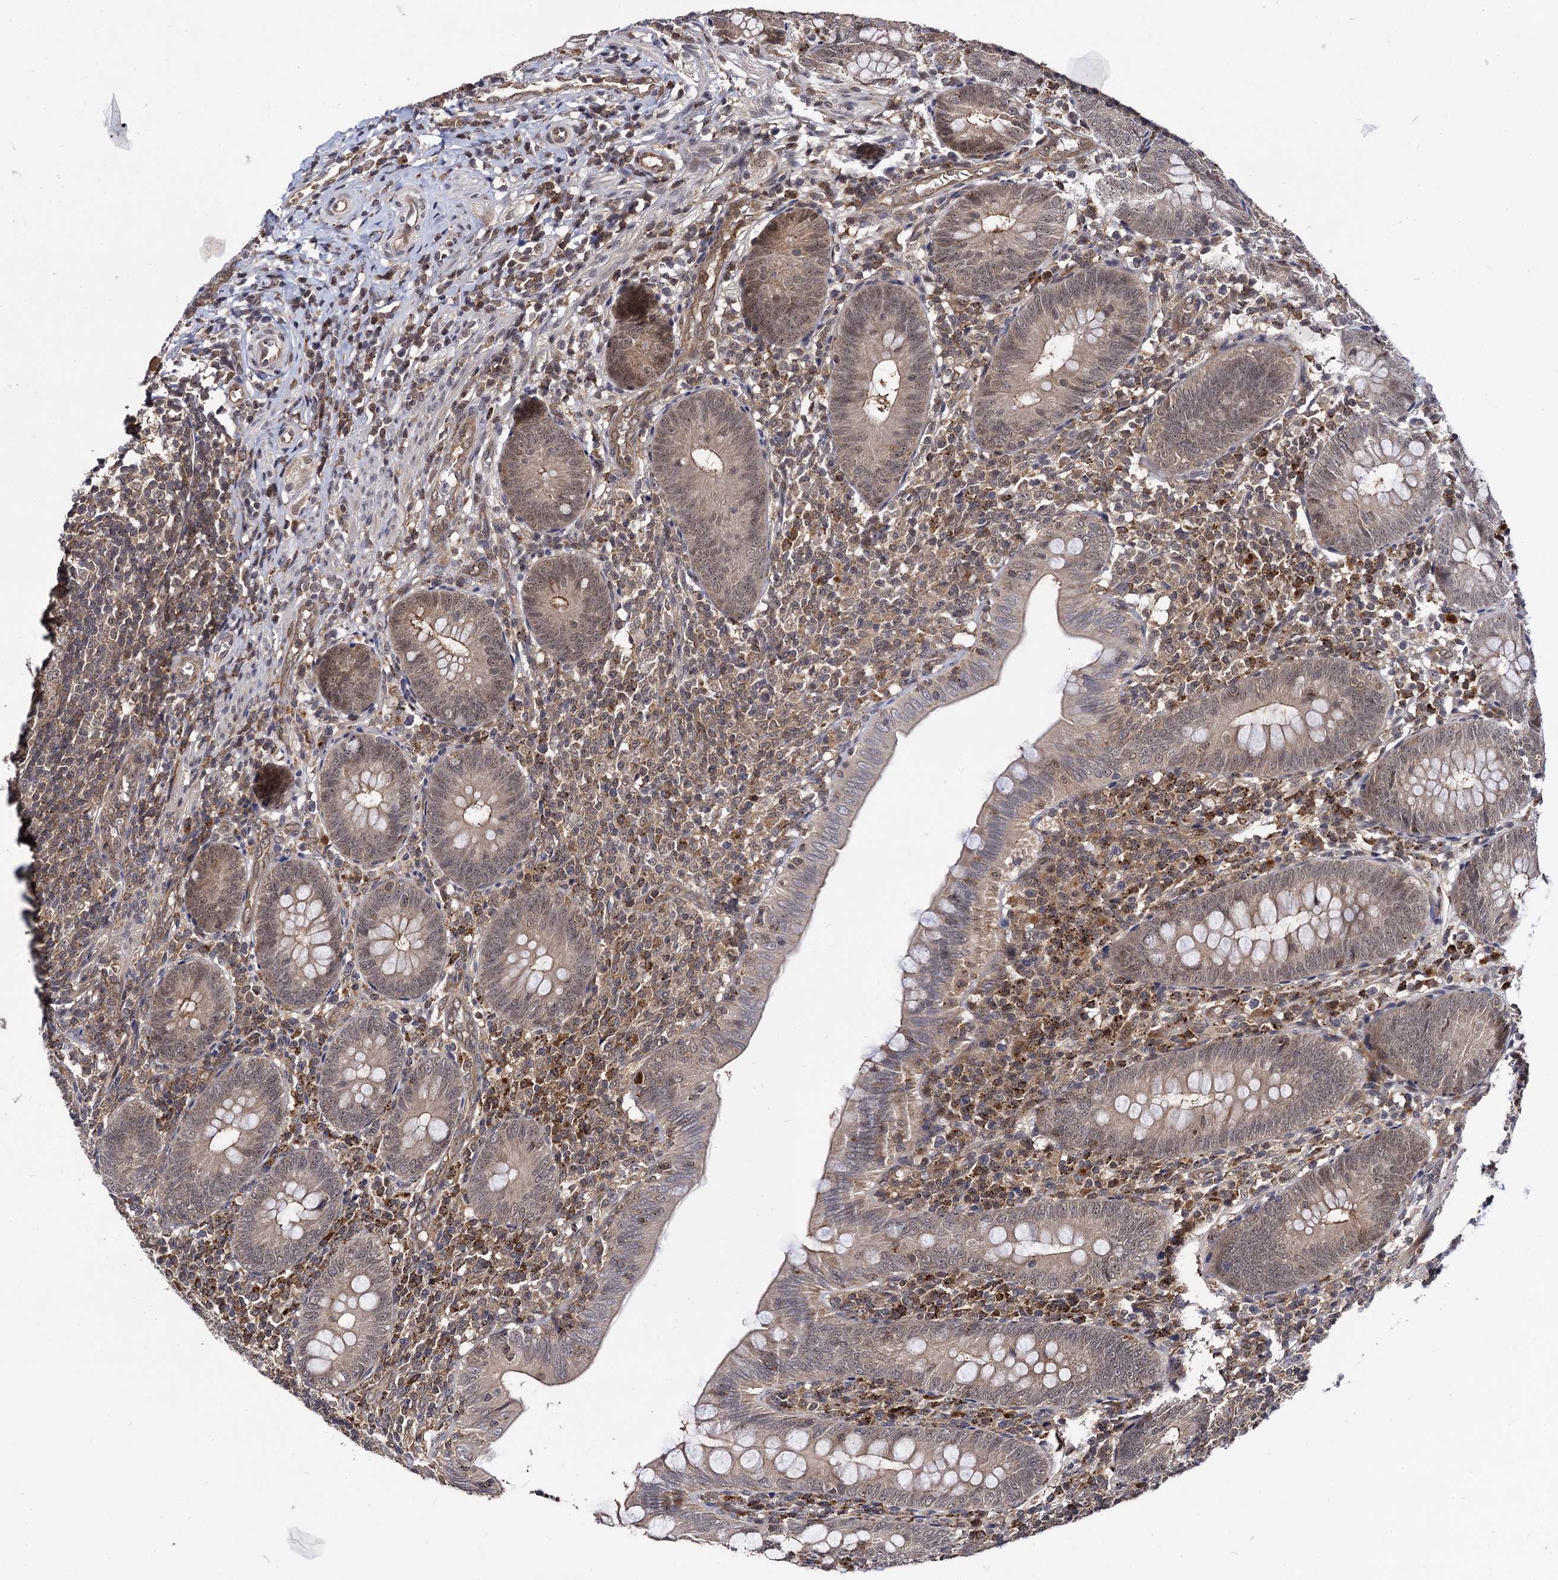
{"staining": {"intensity": "moderate", "quantity": "25%-75%", "location": "cytoplasmic/membranous"}, "tissue": "appendix", "cell_type": "Glandular cells", "image_type": "normal", "snomed": [{"axis": "morphology", "description": "Normal tissue, NOS"}, {"axis": "topography", "description": "Appendix"}], "caption": "This image demonstrates immunohistochemistry staining of benign appendix, with medium moderate cytoplasmic/membranous staining in about 25%-75% of glandular cells.", "gene": "MICAL2", "patient": {"sex": "male", "age": 14}}